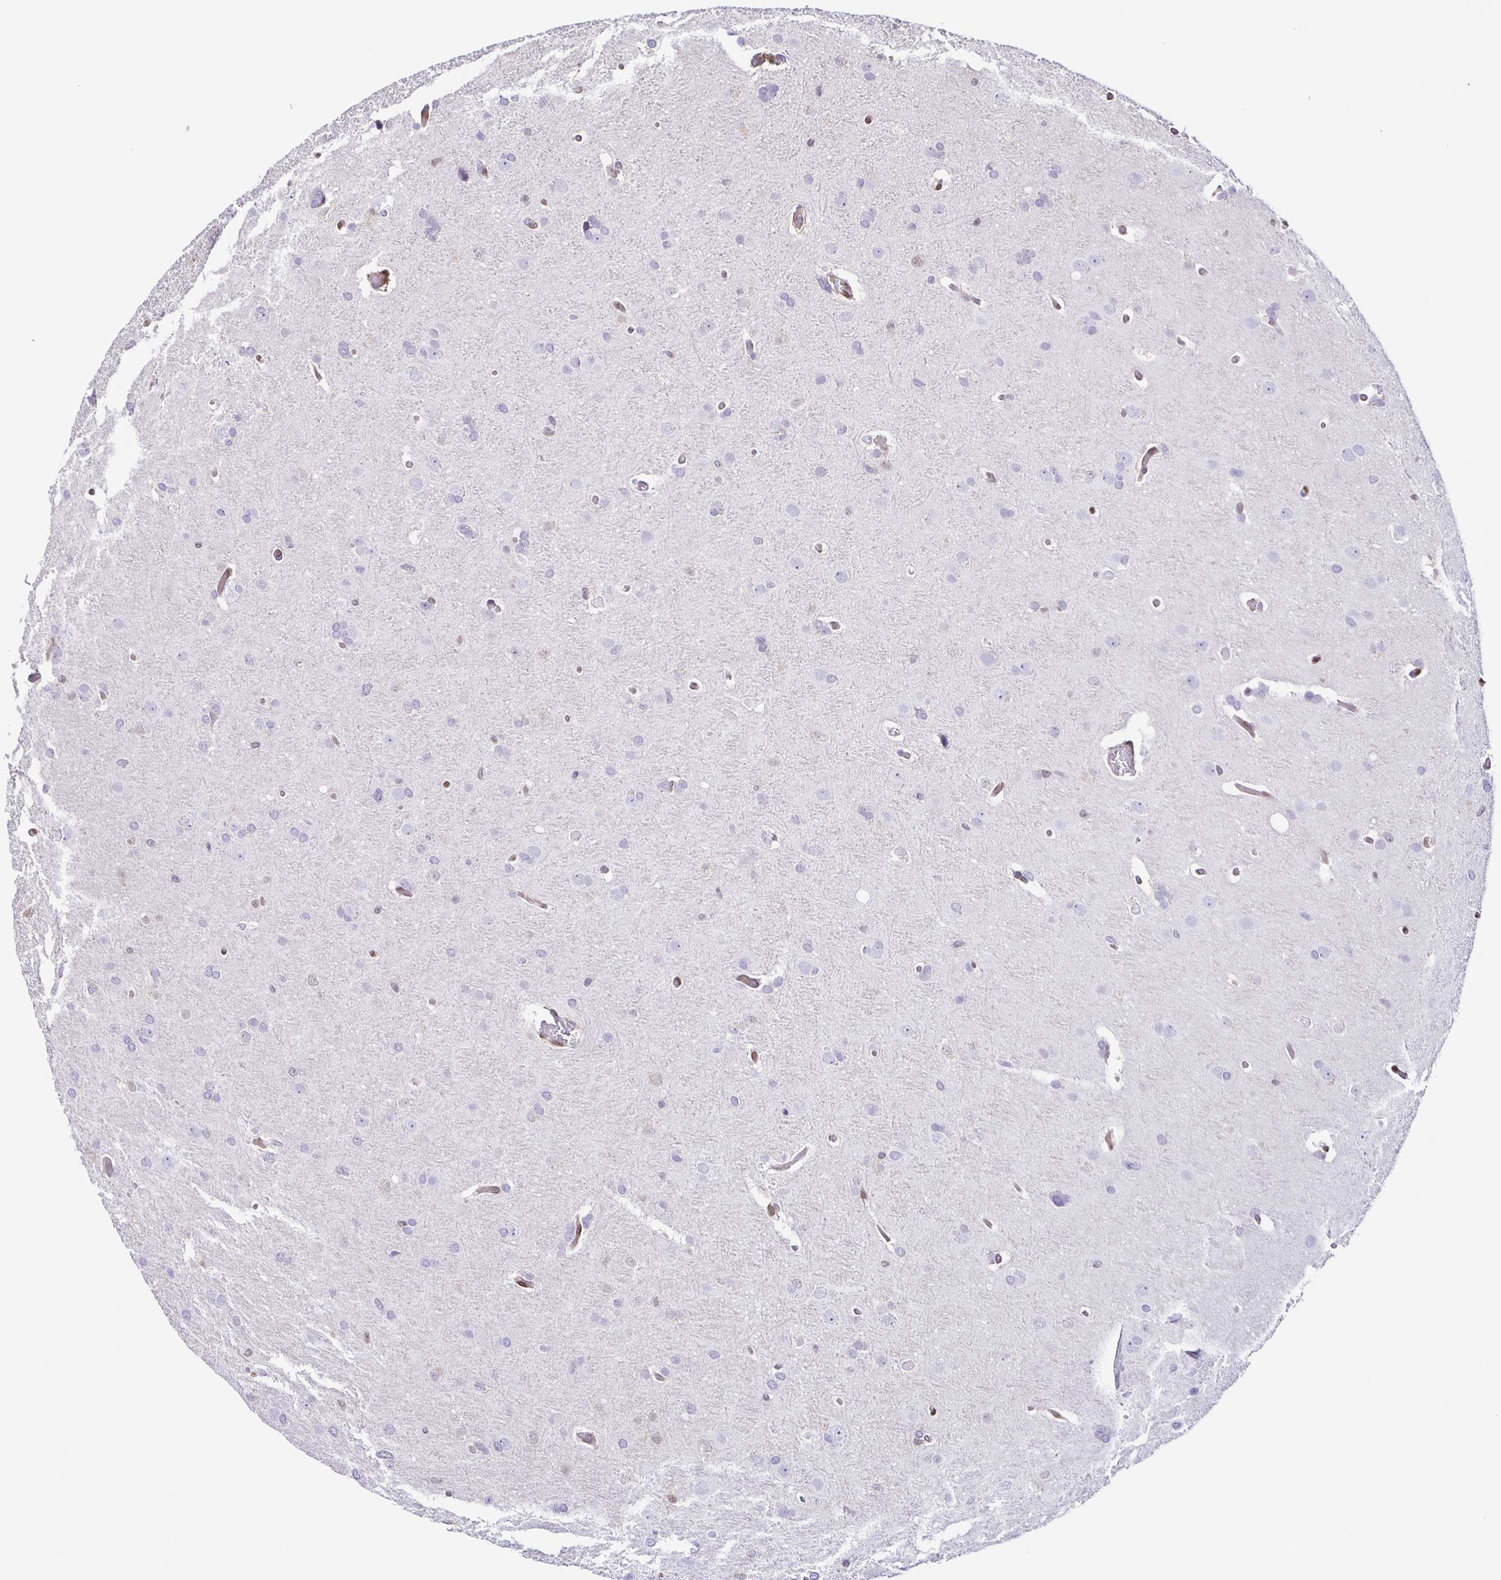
{"staining": {"intensity": "negative", "quantity": "none", "location": "none"}, "tissue": "glioma", "cell_type": "Tumor cells", "image_type": "cancer", "snomed": [{"axis": "morphology", "description": "Glioma, malignant, High grade"}, {"axis": "topography", "description": "Brain"}], "caption": "High power microscopy image of an immunohistochemistry (IHC) histopathology image of malignant high-grade glioma, revealing no significant expression in tumor cells.", "gene": "PSMB9", "patient": {"sex": "male", "age": 53}}